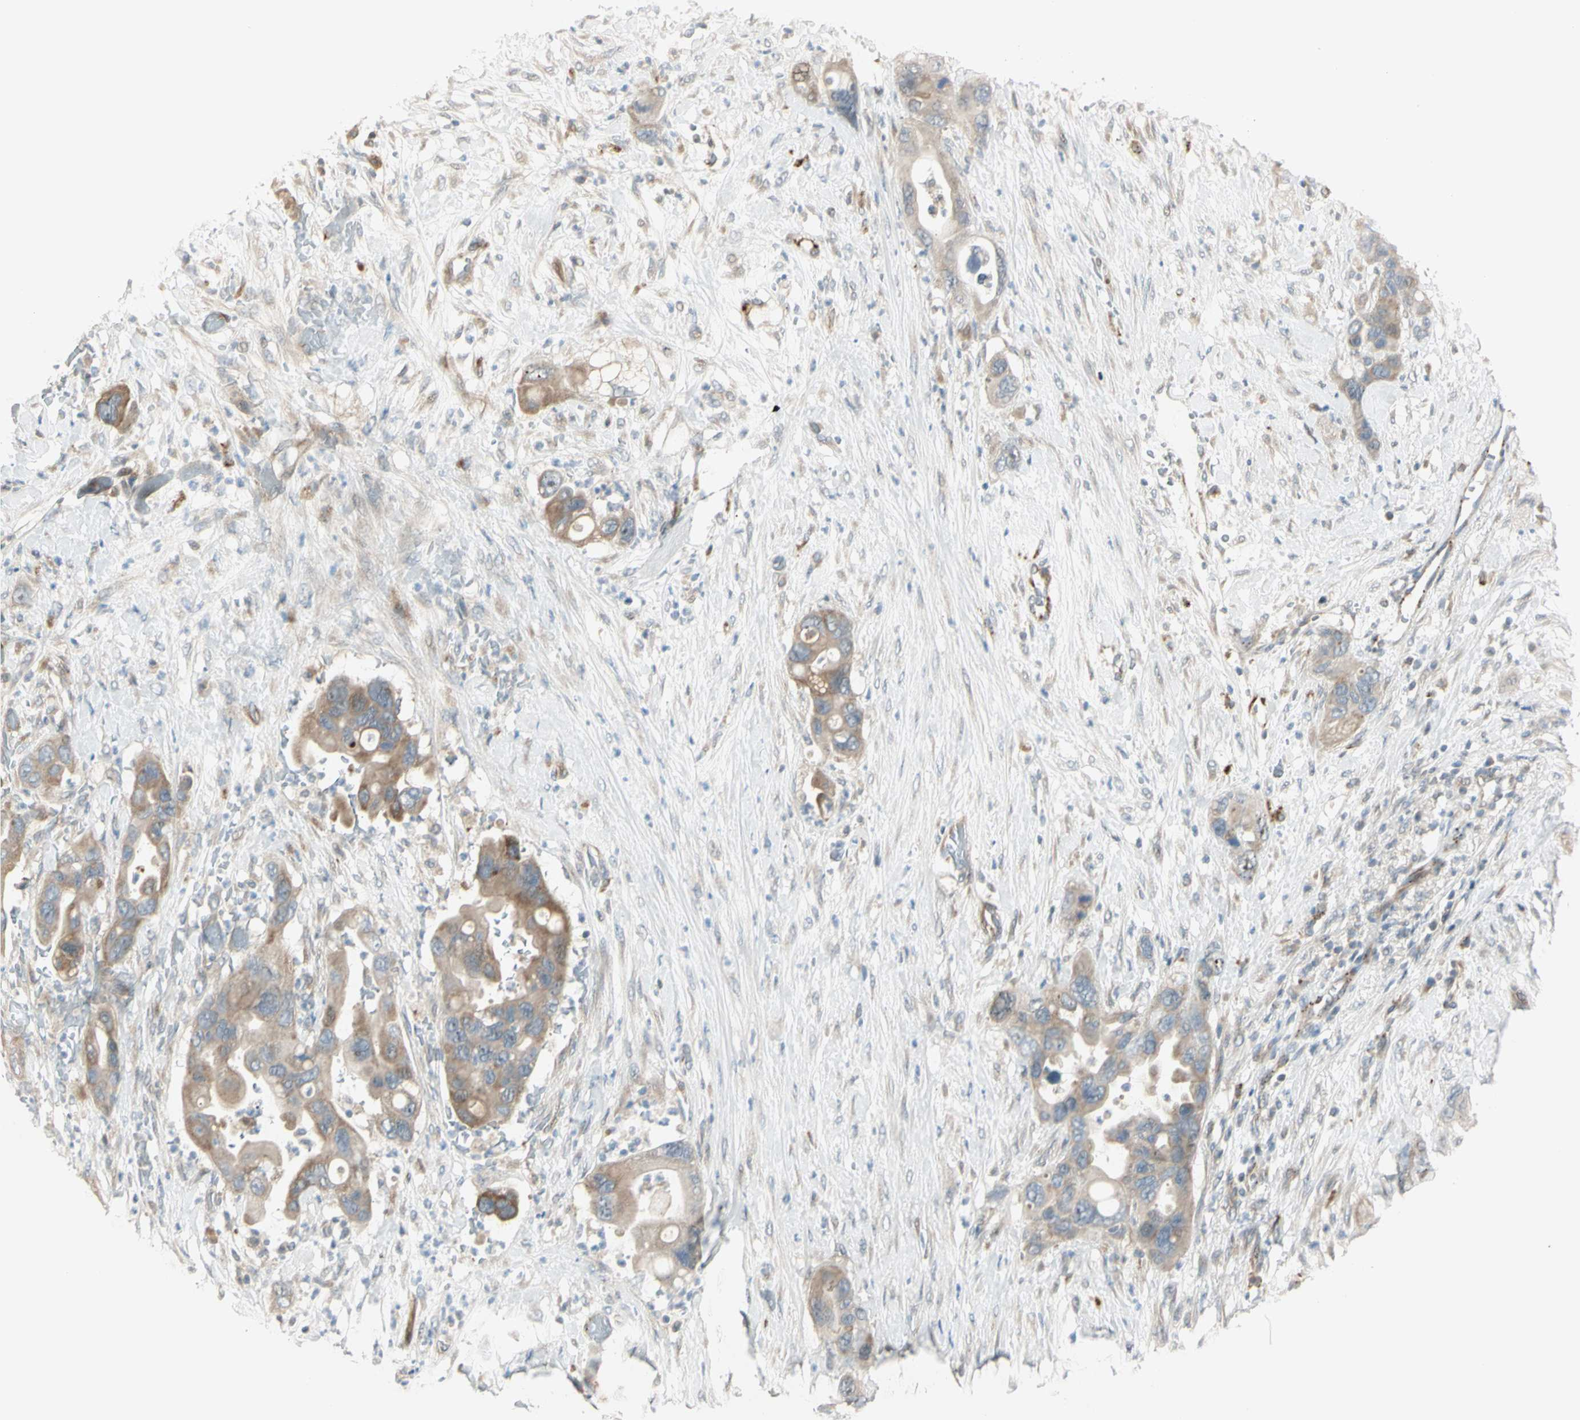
{"staining": {"intensity": "weak", "quantity": ">75%", "location": "cytoplasmic/membranous"}, "tissue": "pancreatic cancer", "cell_type": "Tumor cells", "image_type": "cancer", "snomed": [{"axis": "morphology", "description": "Adenocarcinoma, NOS"}, {"axis": "topography", "description": "Pancreas"}], "caption": "Pancreatic adenocarcinoma stained for a protein exhibits weak cytoplasmic/membranous positivity in tumor cells. Using DAB (3,3'-diaminobenzidine) (brown) and hematoxylin (blue) stains, captured at high magnification using brightfield microscopy.", "gene": "NDFIP1", "patient": {"sex": "female", "age": 71}}